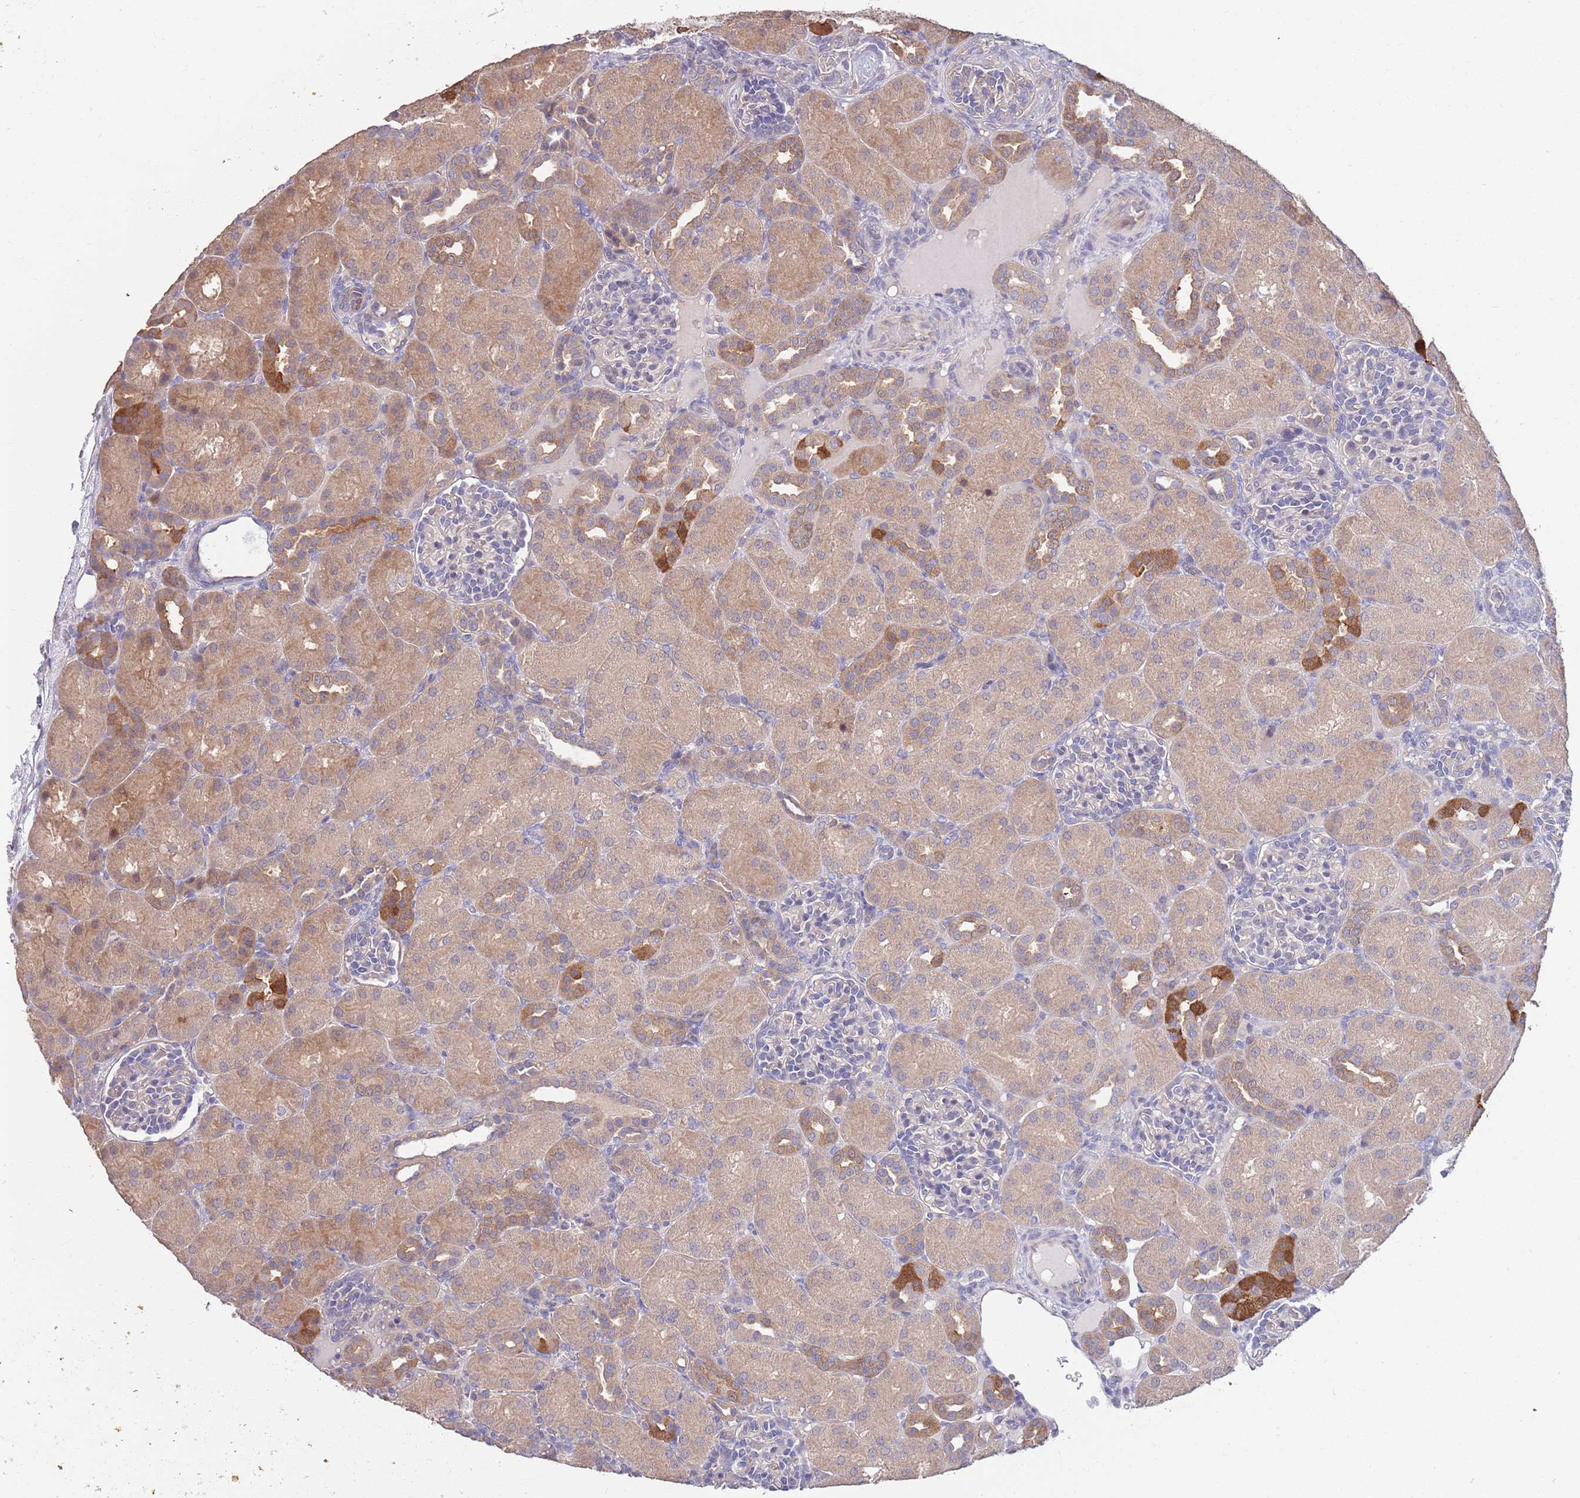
{"staining": {"intensity": "negative", "quantity": "none", "location": "none"}, "tissue": "kidney", "cell_type": "Cells in glomeruli", "image_type": "normal", "snomed": [{"axis": "morphology", "description": "Normal tissue, NOS"}, {"axis": "topography", "description": "Kidney"}], "caption": "An IHC histopathology image of normal kidney is shown. There is no staining in cells in glomeruli of kidney.", "gene": "MARVELD2", "patient": {"sex": "male", "age": 1}}